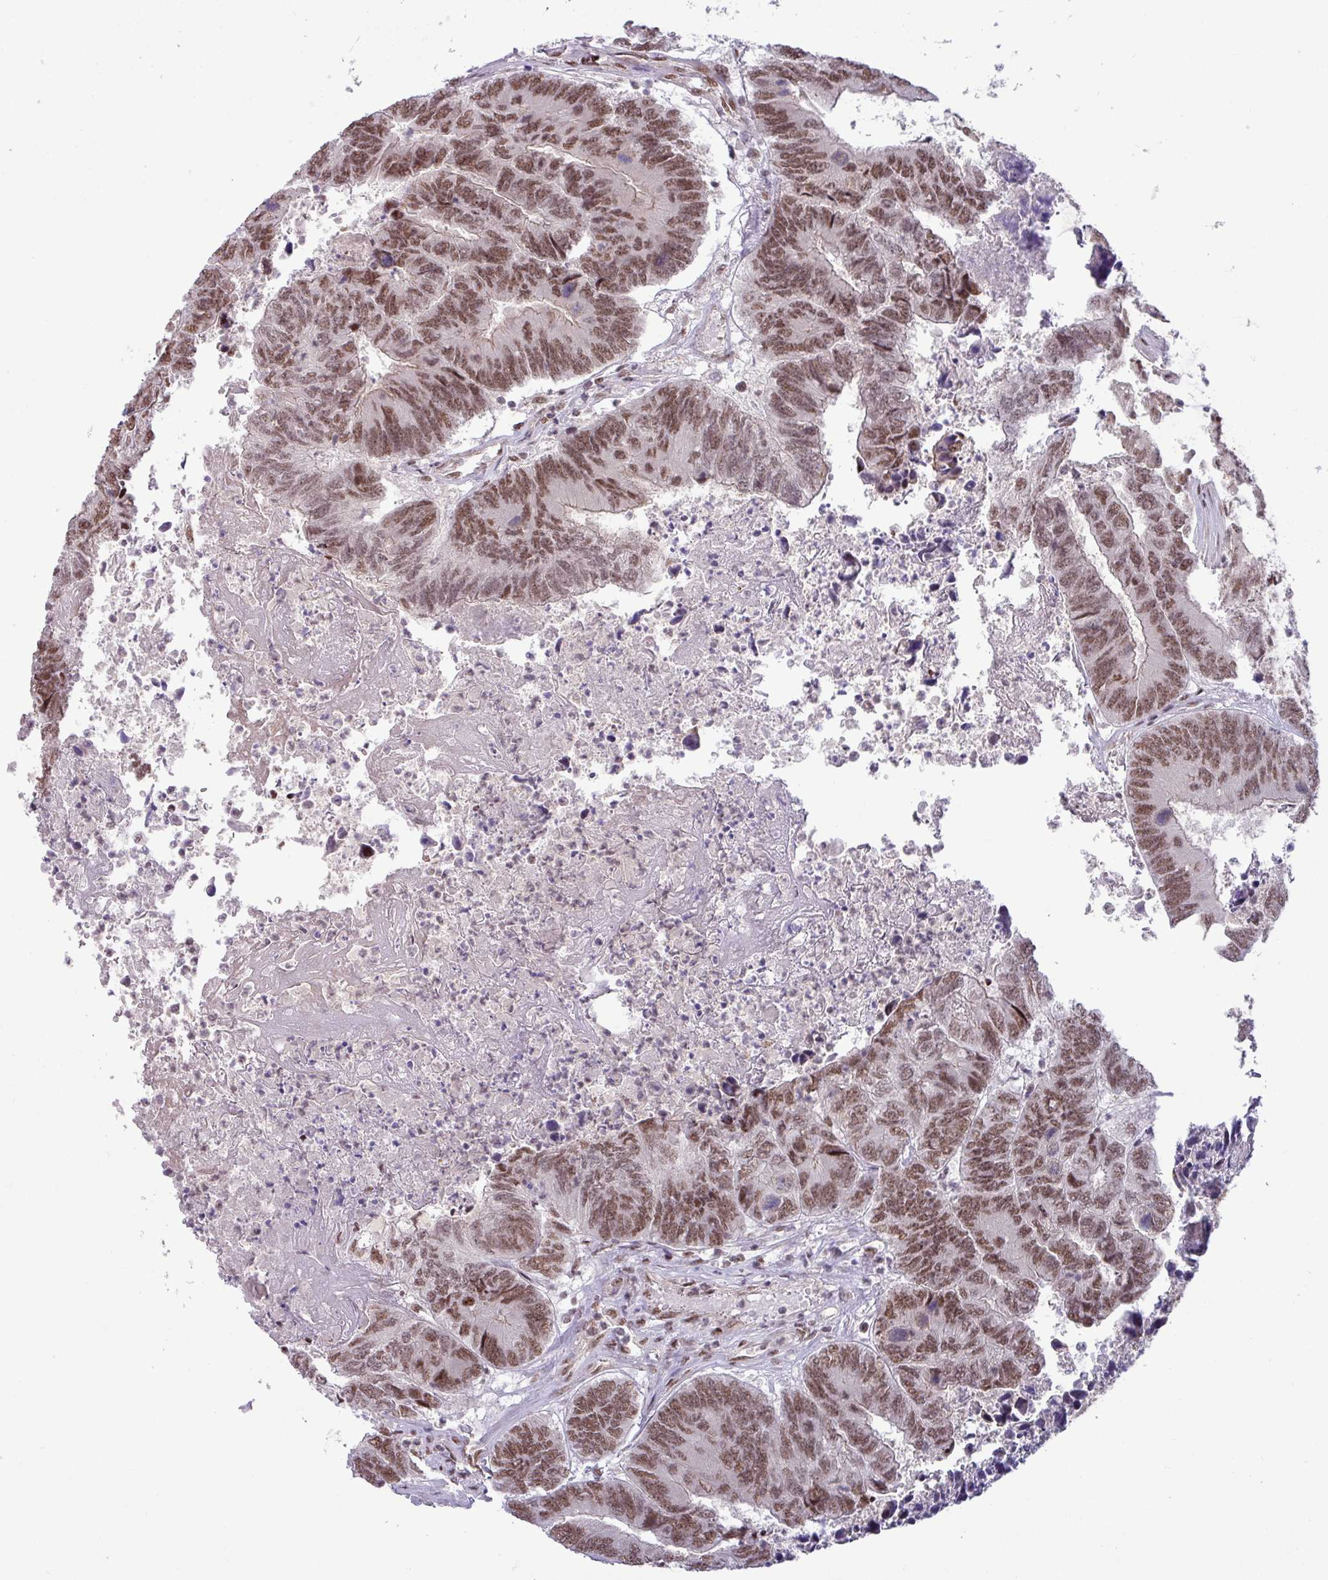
{"staining": {"intensity": "moderate", "quantity": ">75%", "location": "nuclear"}, "tissue": "colorectal cancer", "cell_type": "Tumor cells", "image_type": "cancer", "snomed": [{"axis": "morphology", "description": "Adenocarcinoma, NOS"}, {"axis": "topography", "description": "Colon"}], "caption": "A brown stain shows moderate nuclear staining of a protein in colorectal adenocarcinoma tumor cells.", "gene": "PTPN20", "patient": {"sex": "female", "age": 67}}